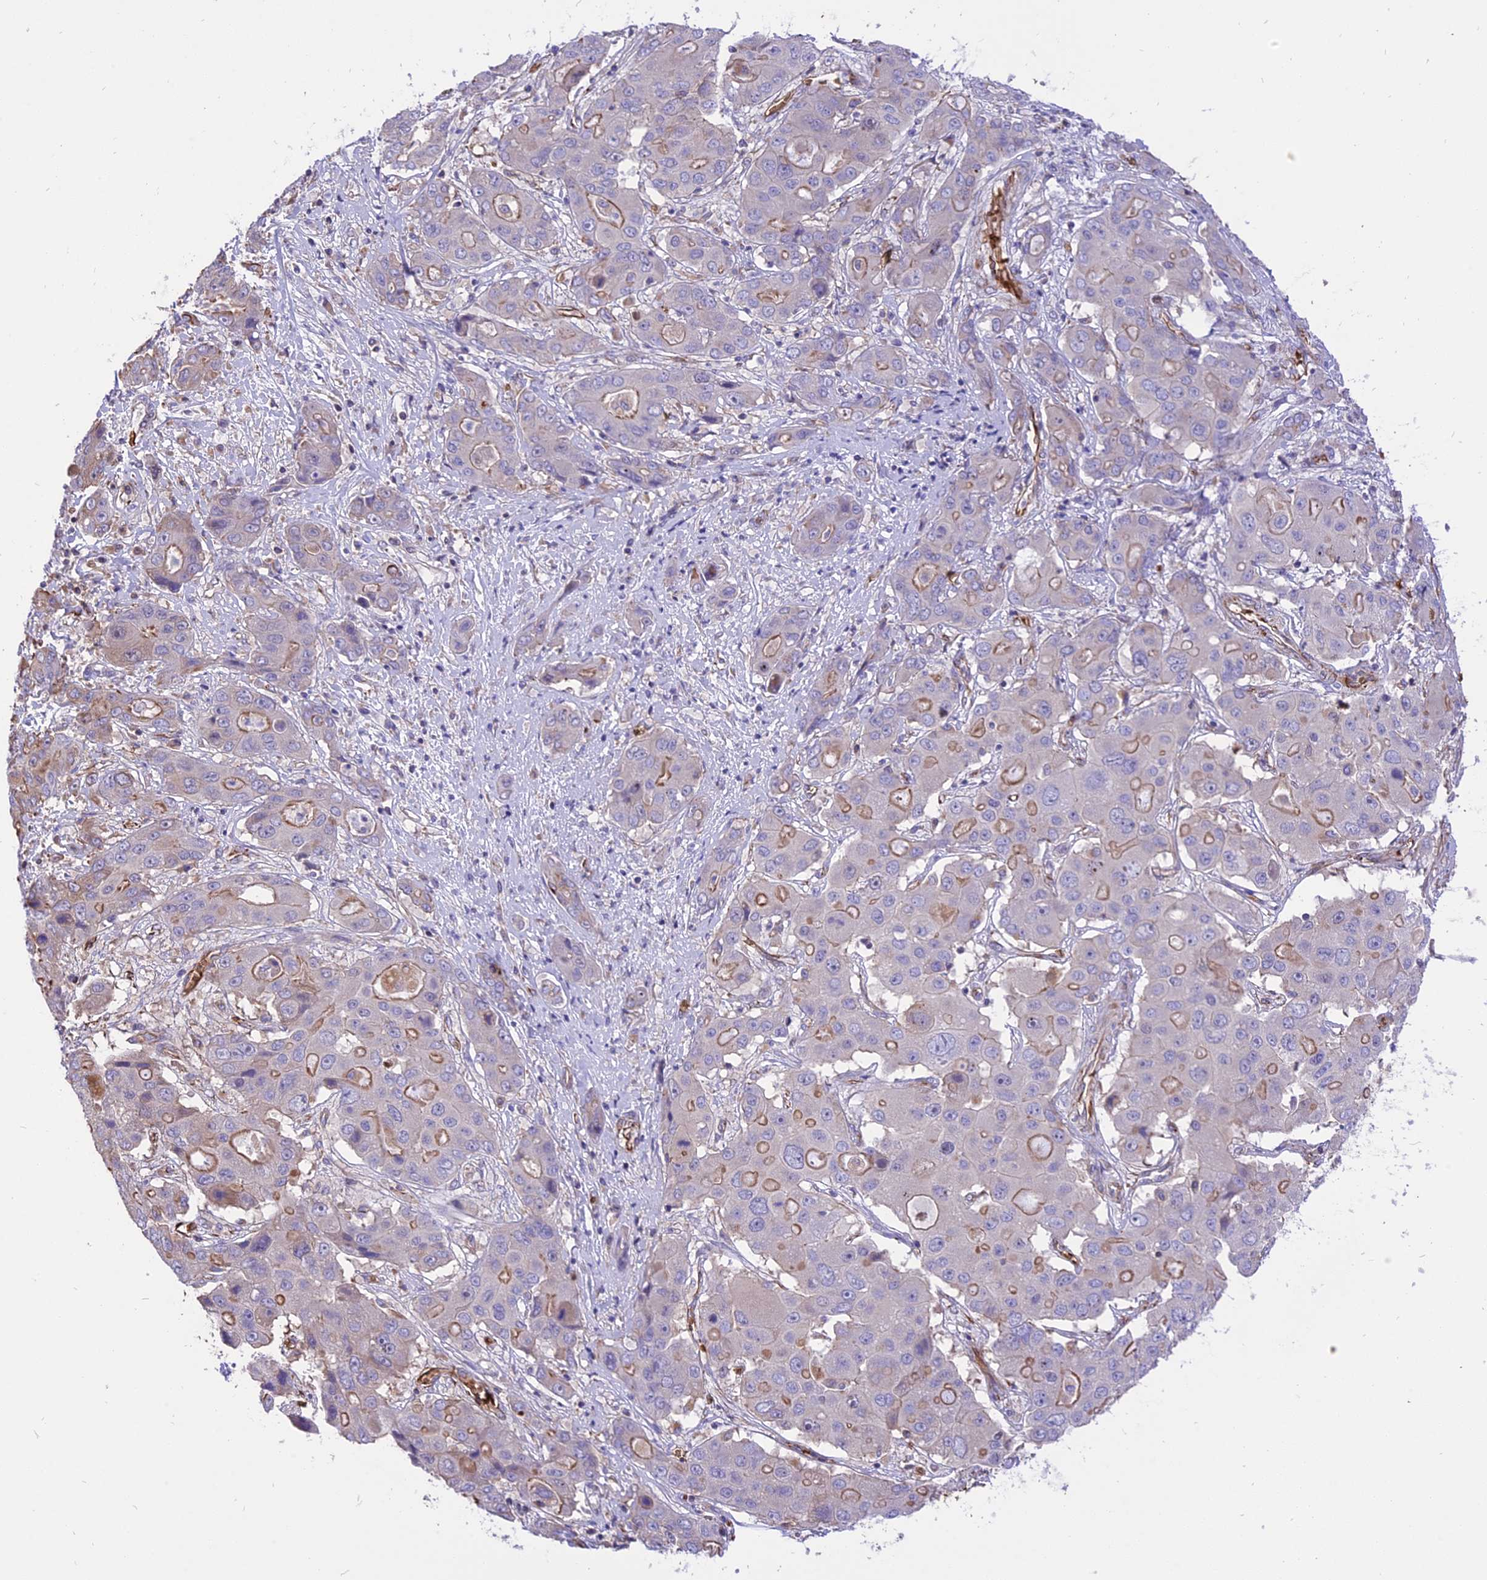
{"staining": {"intensity": "weak", "quantity": "25%-75%", "location": "cytoplasmic/membranous"}, "tissue": "liver cancer", "cell_type": "Tumor cells", "image_type": "cancer", "snomed": [{"axis": "morphology", "description": "Cholangiocarcinoma"}, {"axis": "topography", "description": "Liver"}], "caption": "Protein analysis of cholangiocarcinoma (liver) tissue exhibits weak cytoplasmic/membranous staining in about 25%-75% of tumor cells. The protein of interest is stained brown, and the nuclei are stained in blue (DAB IHC with brightfield microscopy, high magnification).", "gene": "TTC4", "patient": {"sex": "male", "age": 67}}